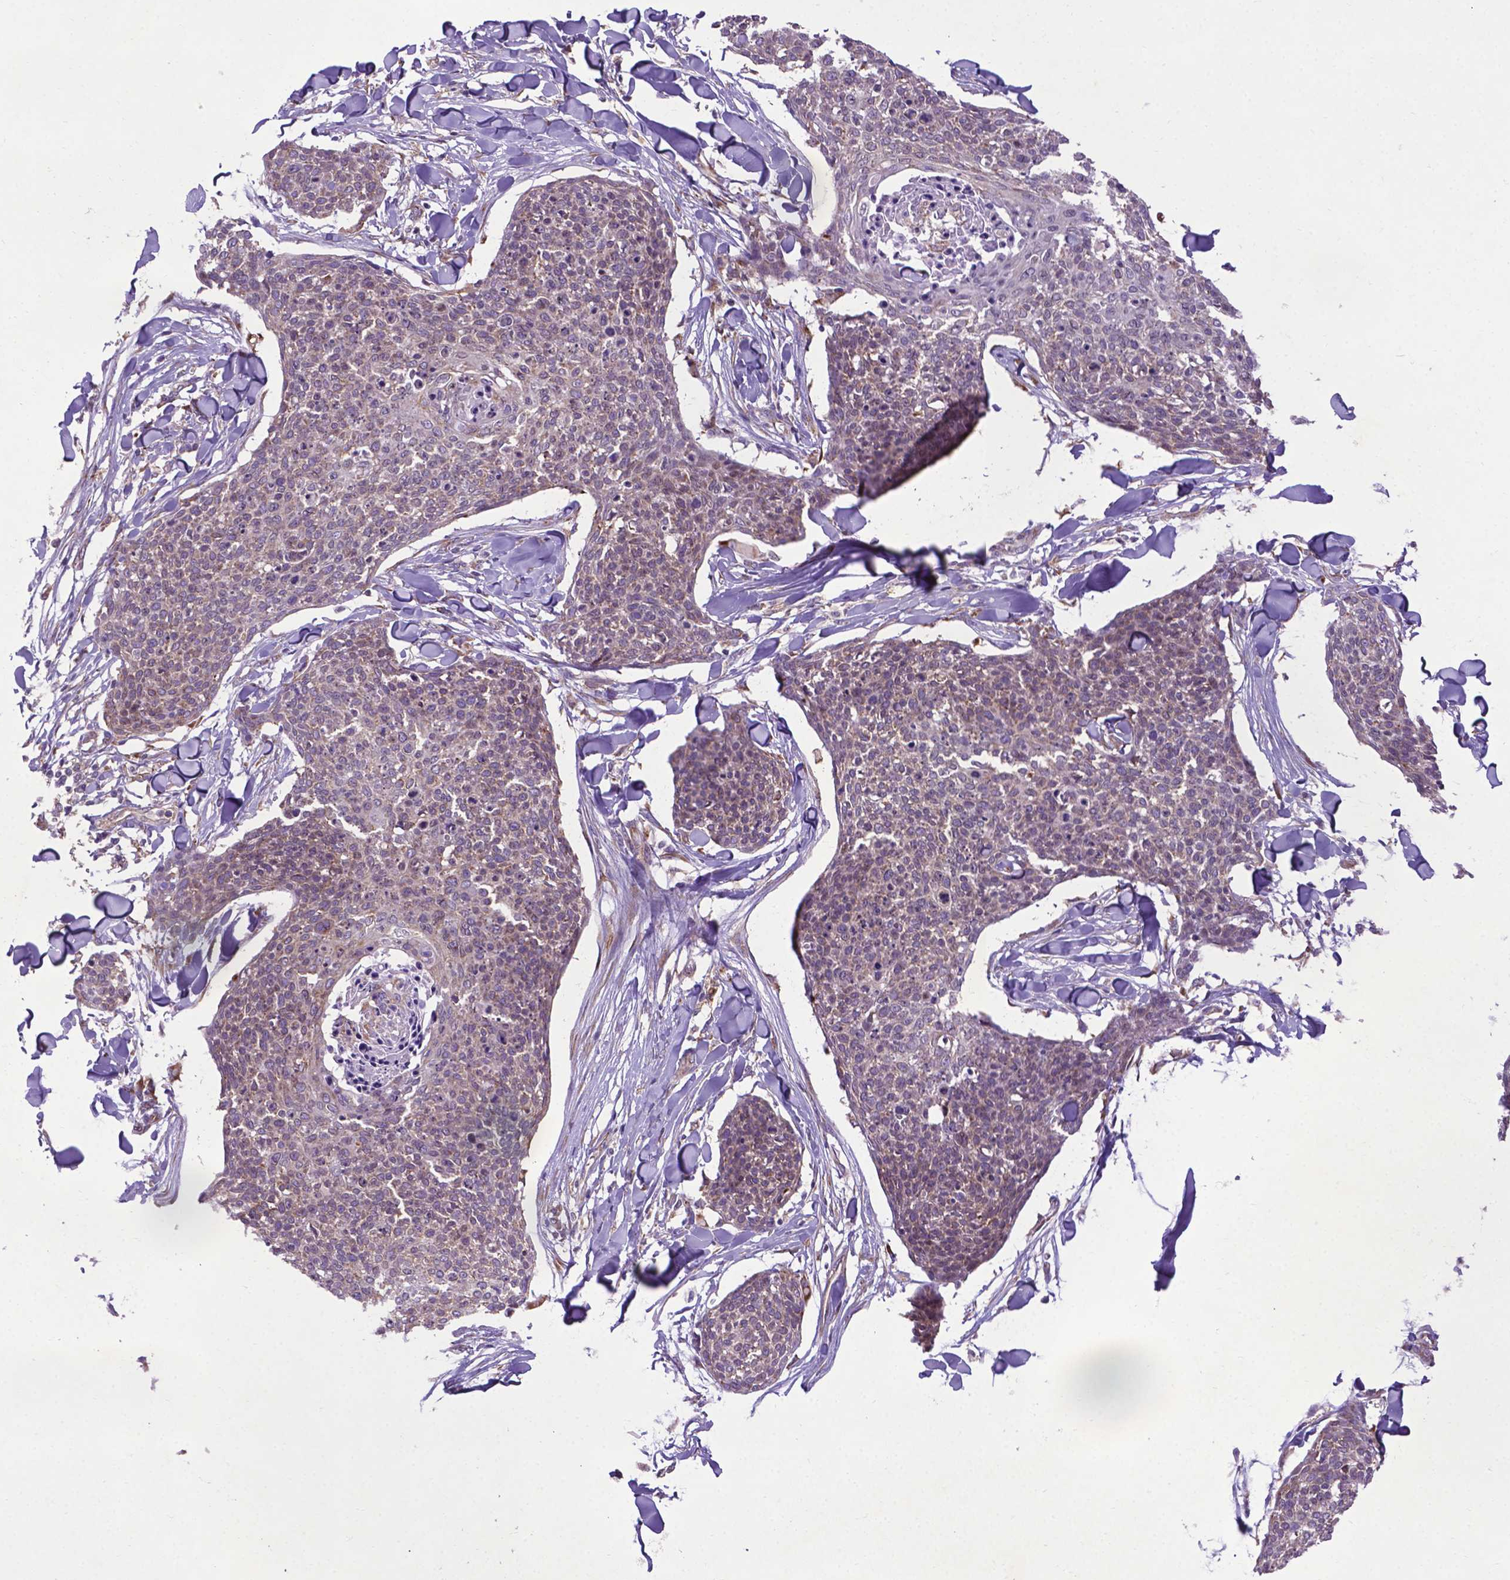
{"staining": {"intensity": "negative", "quantity": "none", "location": "none"}, "tissue": "skin cancer", "cell_type": "Tumor cells", "image_type": "cancer", "snomed": [{"axis": "morphology", "description": "Squamous cell carcinoma, NOS"}, {"axis": "topography", "description": "Skin"}, {"axis": "topography", "description": "Vulva"}], "caption": "The image exhibits no staining of tumor cells in skin cancer.", "gene": "WDR83OS", "patient": {"sex": "female", "age": 75}}